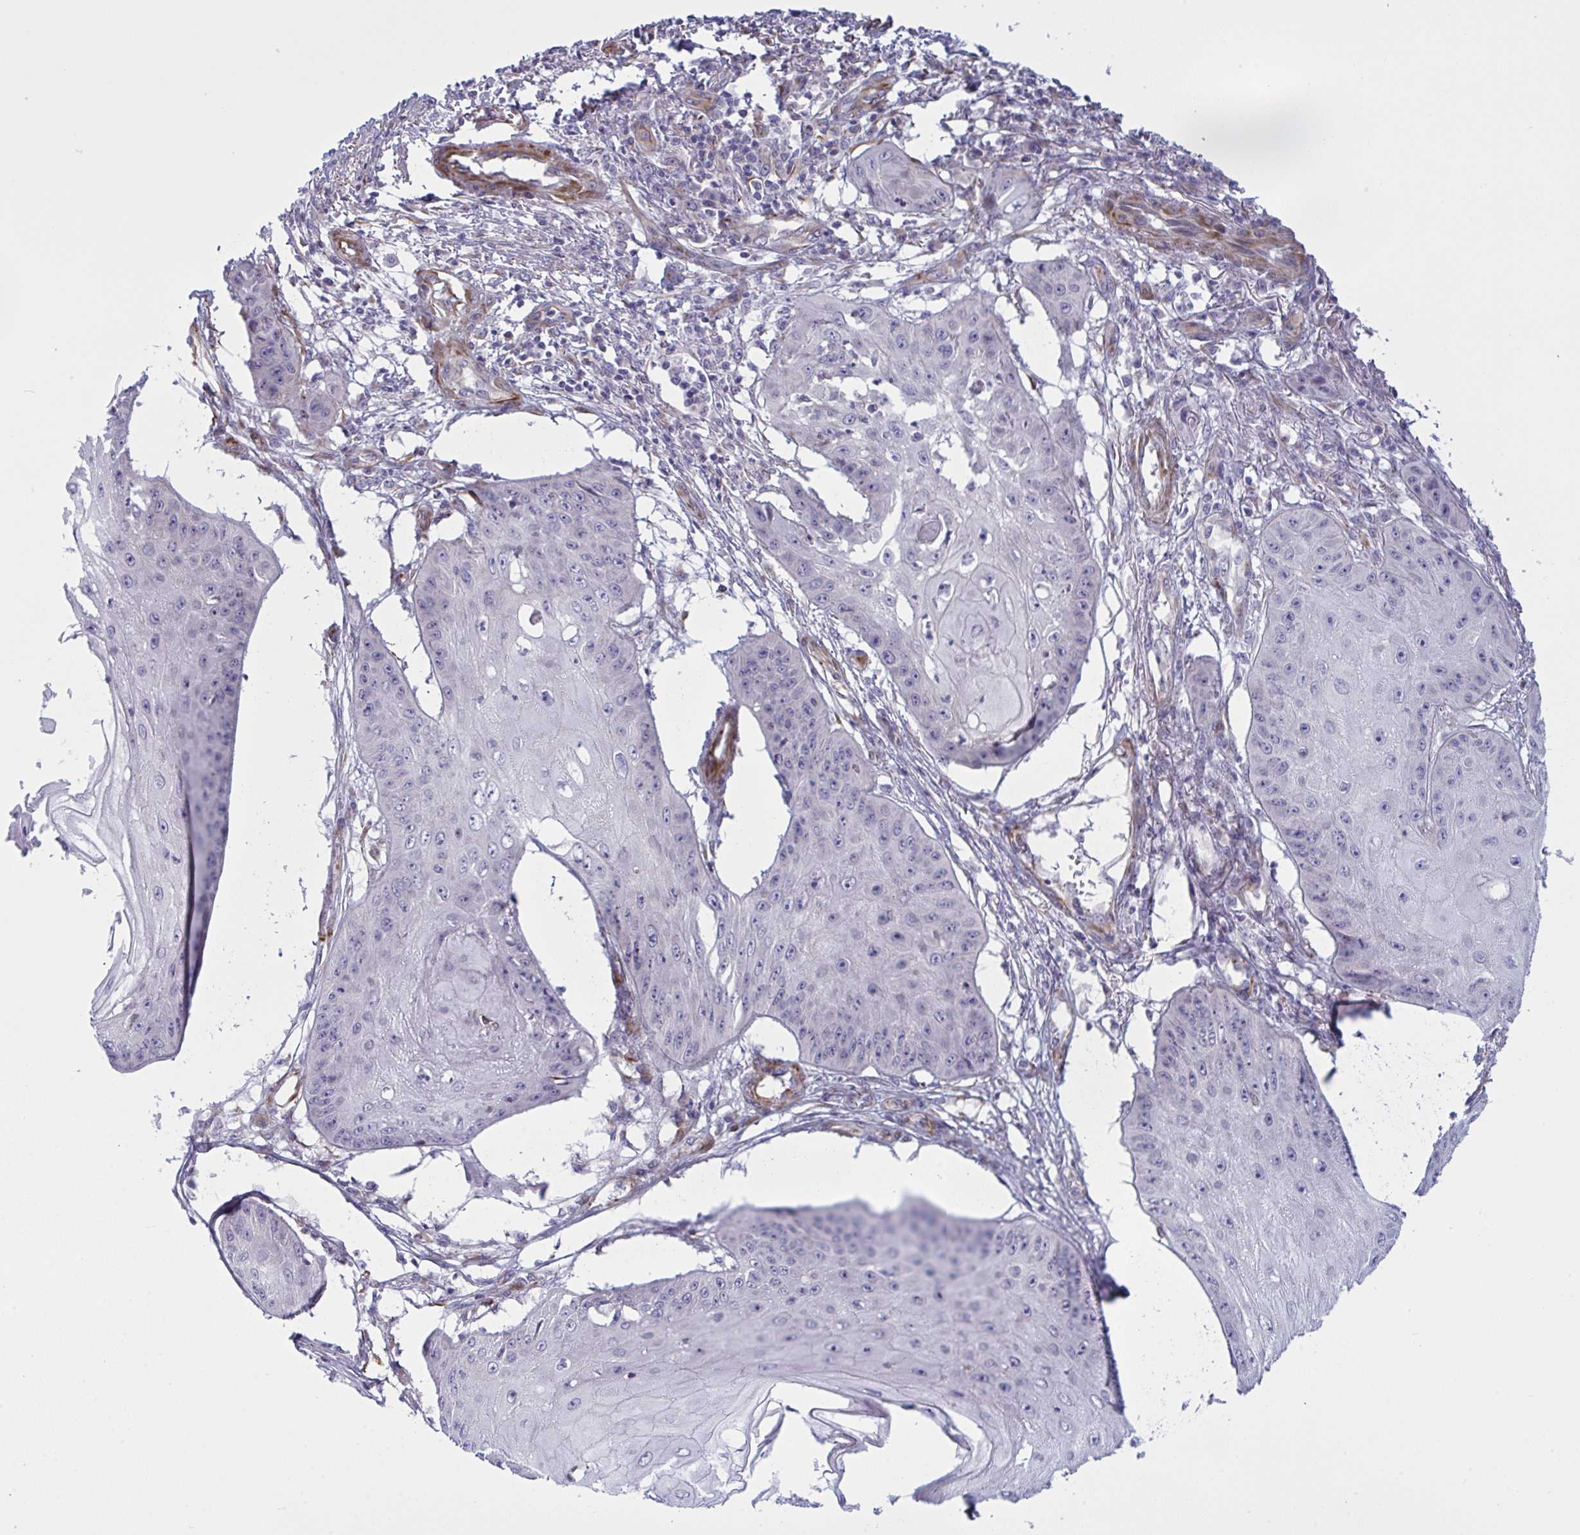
{"staining": {"intensity": "negative", "quantity": "none", "location": "none"}, "tissue": "skin cancer", "cell_type": "Tumor cells", "image_type": "cancer", "snomed": [{"axis": "morphology", "description": "Squamous cell carcinoma, NOS"}, {"axis": "topography", "description": "Skin"}], "caption": "Histopathology image shows no protein staining in tumor cells of skin squamous cell carcinoma tissue.", "gene": "DCBLD1", "patient": {"sex": "male", "age": 70}}